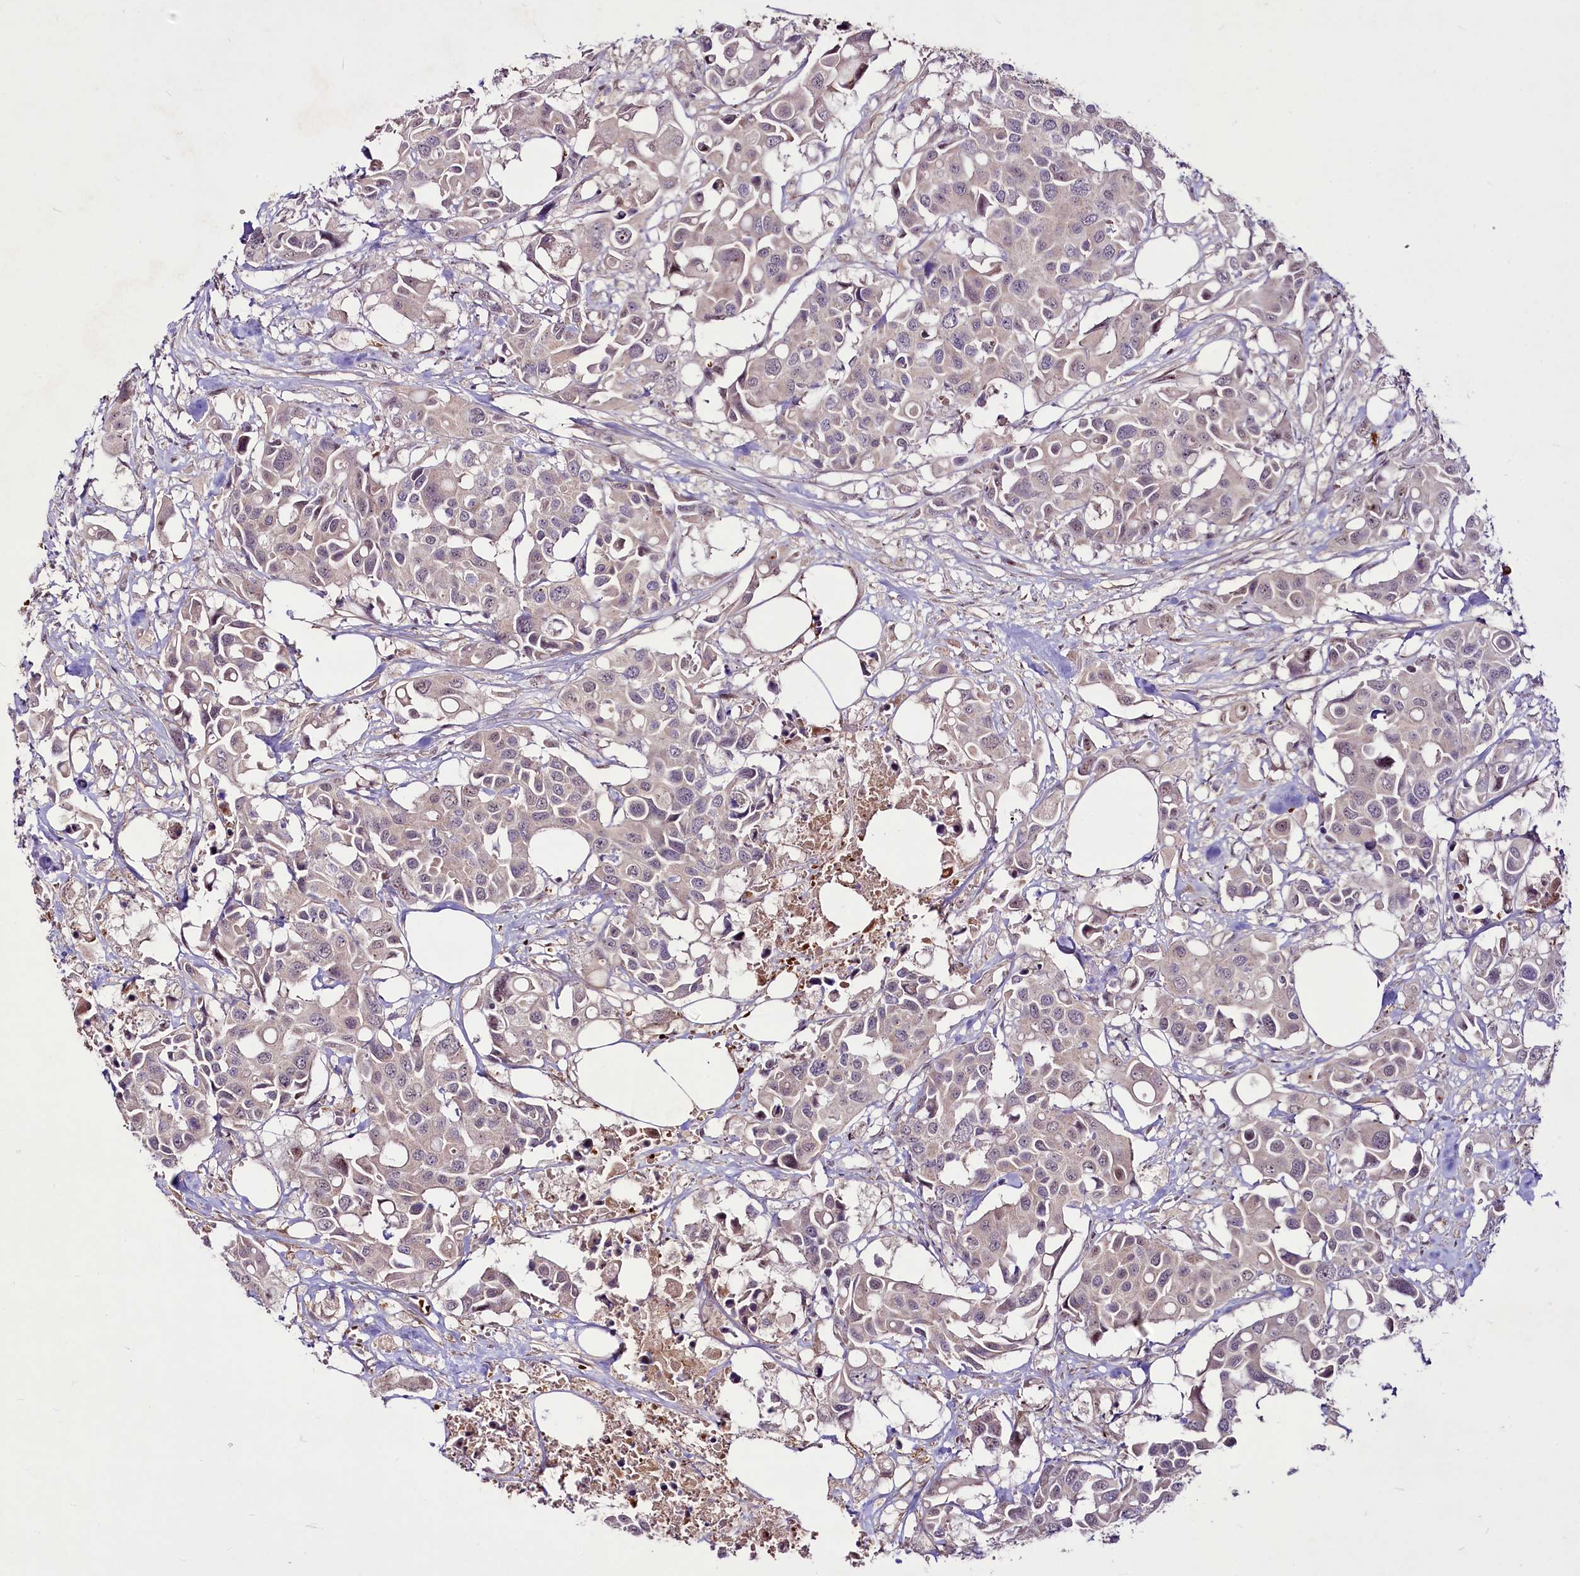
{"staining": {"intensity": "negative", "quantity": "none", "location": "none"}, "tissue": "colorectal cancer", "cell_type": "Tumor cells", "image_type": "cancer", "snomed": [{"axis": "morphology", "description": "Adenocarcinoma, NOS"}, {"axis": "topography", "description": "Colon"}], "caption": "This is a histopathology image of IHC staining of colorectal cancer, which shows no positivity in tumor cells. (DAB (3,3'-diaminobenzidine) IHC with hematoxylin counter stain).", "gene": "SUSD3", "patient": {"sex": "male", "age": 77}}